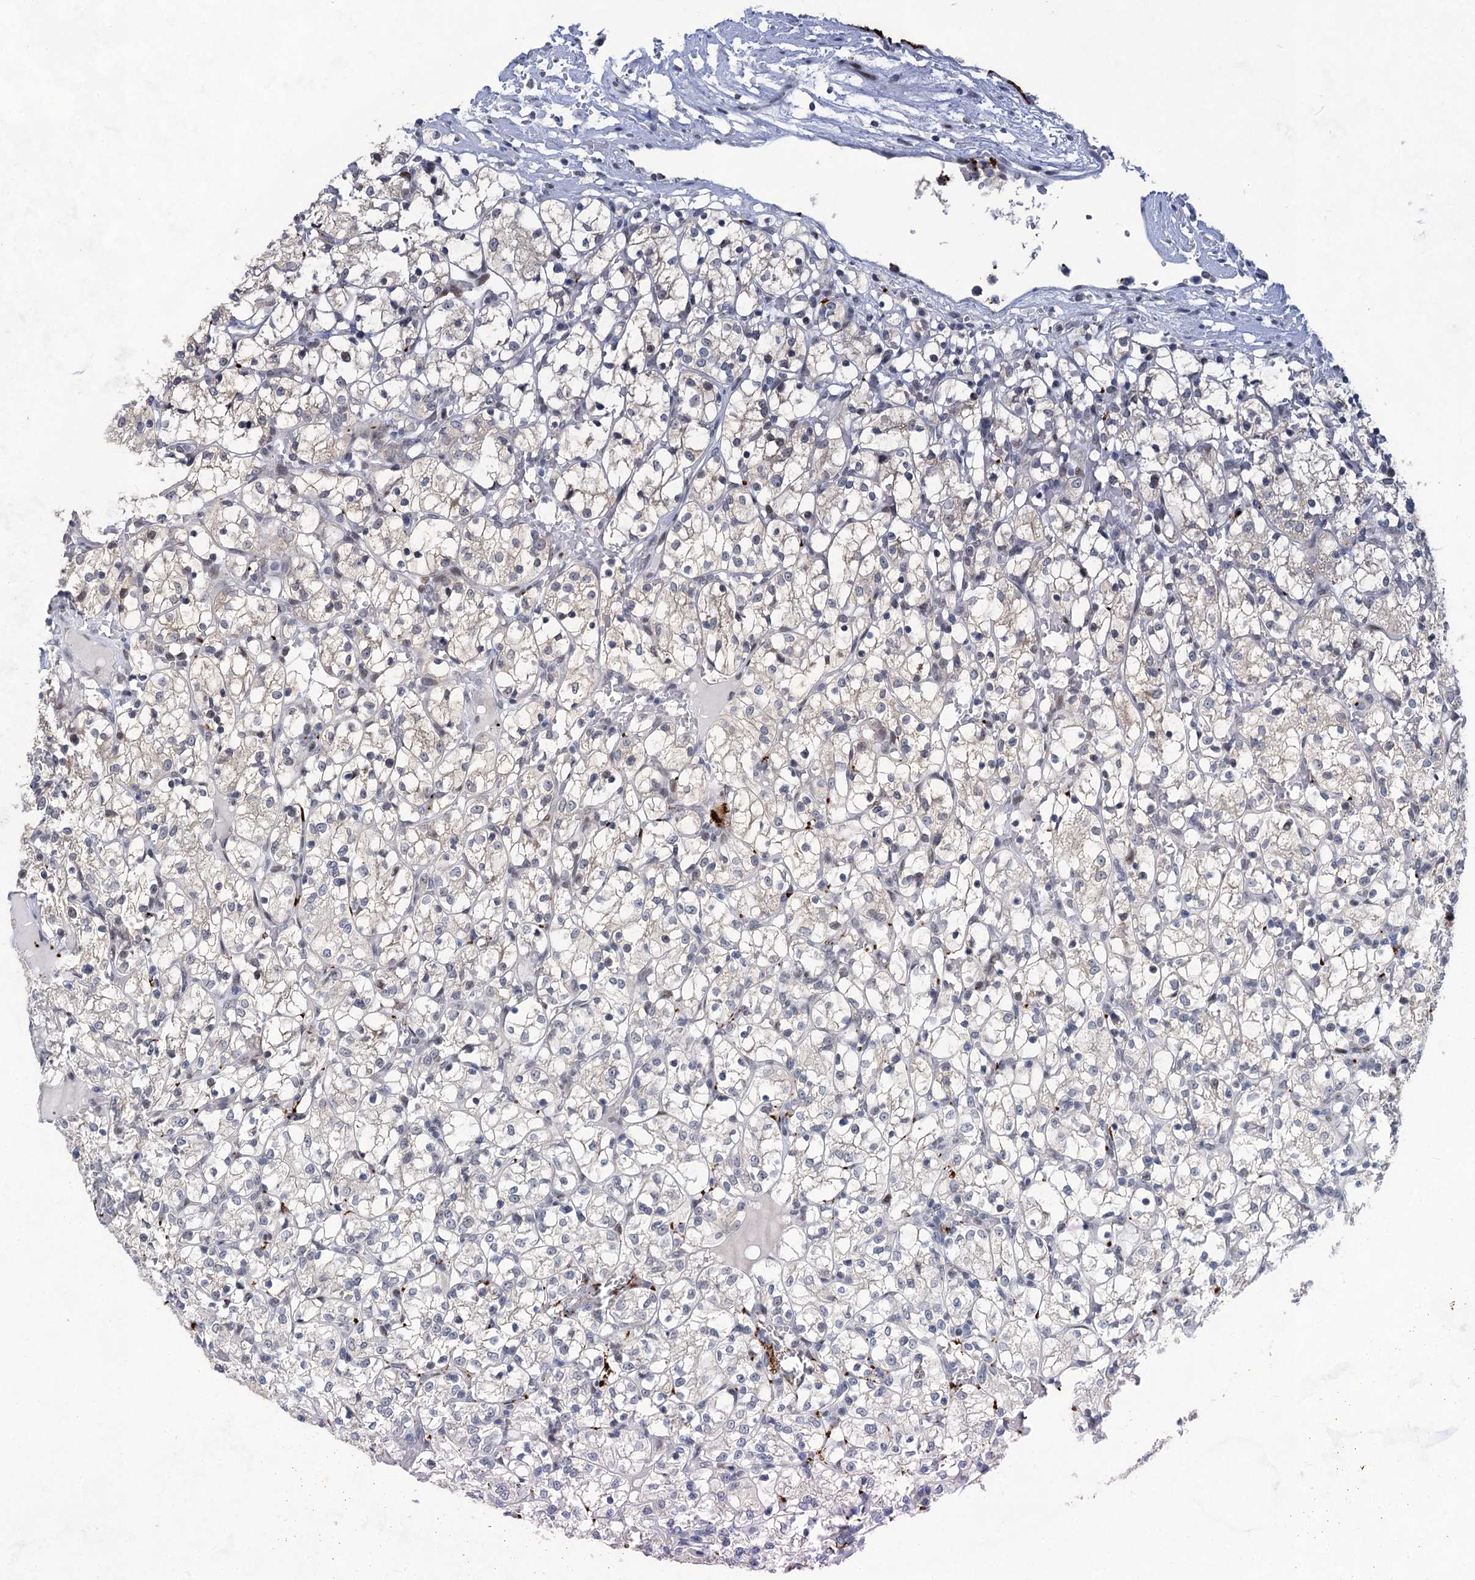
{"staining": {"intensity": "negative", "quantity": "none", "location": "none"}, "tissue": "renal cancer", "cell_type": "Tumor cells", "image_type": "cancer", "snomed": [{"axis": "morphology", "description": "Adenocarcinoma, NOS"}, {"axis": "topography", "description": "Kidney"}], "caption": "Immunohistochemistry (IHC) of human adenocarcinoma (renal) reveals no expression in tumor cells. Nuclei are stained in blue.", "gene": "MON2", "patient": {"sex": "female", "age": 69}}